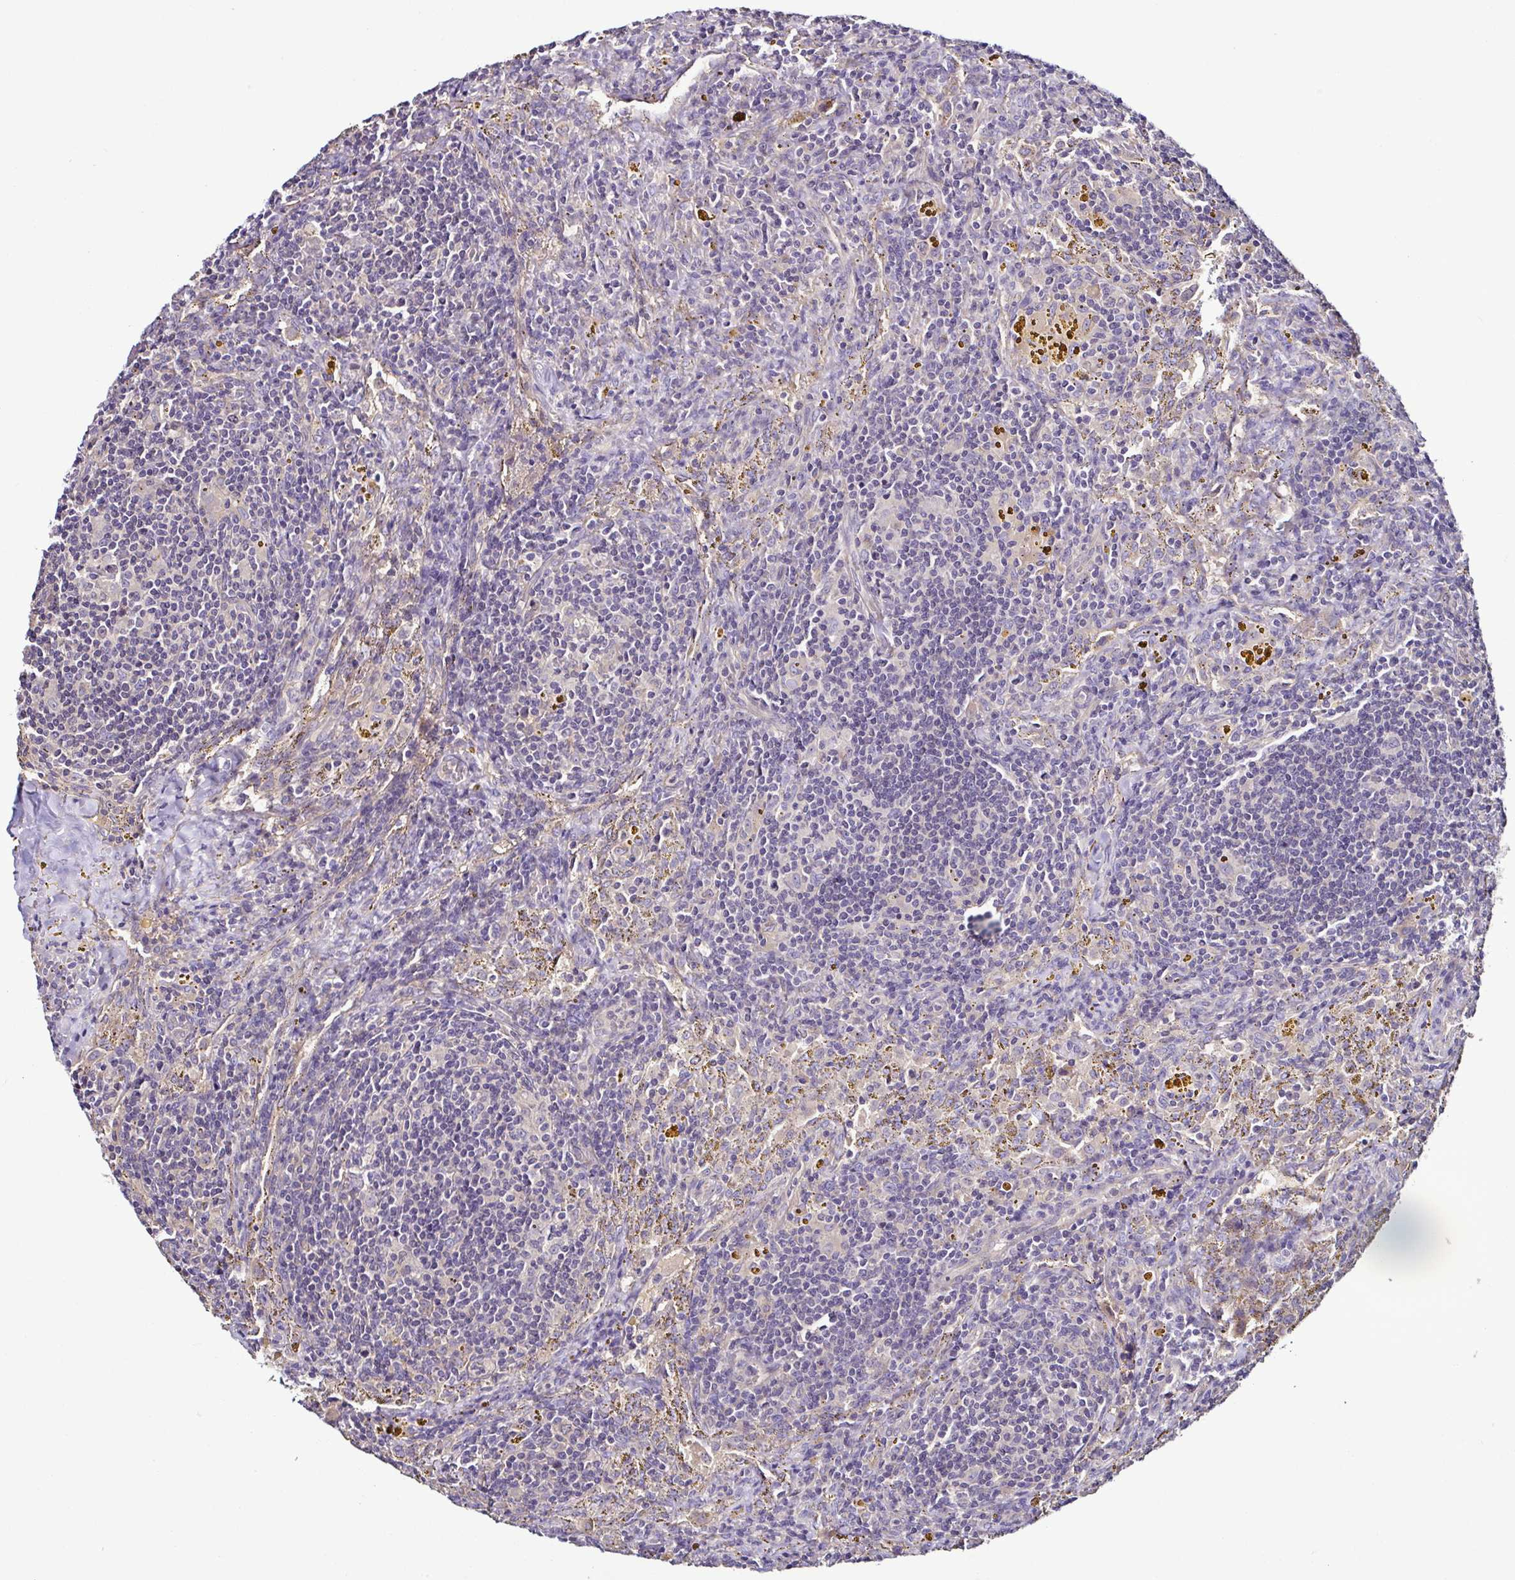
{"staining": {"intensity": "negative", "quantity": "none", "location": "none"}, "tissue": "lymphoma", "cell_type": "Tumor cells", "image_type": "cancer", "snomed": [{"axis": "morphology", "description": "Malignant lymphoma, non-Hodgkin's type, Low grade"}, {"axis": "topography", "description": "Spleen"}], "caption": "High power microscopy histopathology image of an immunohistochemistry histopathology image of low-grade malignant lymphoma, non-Hodgkin's type, revealing no significant positivity in tumor cells.", "gene": "LMOD2", "patient": {"sex": "female", "age": 70}}